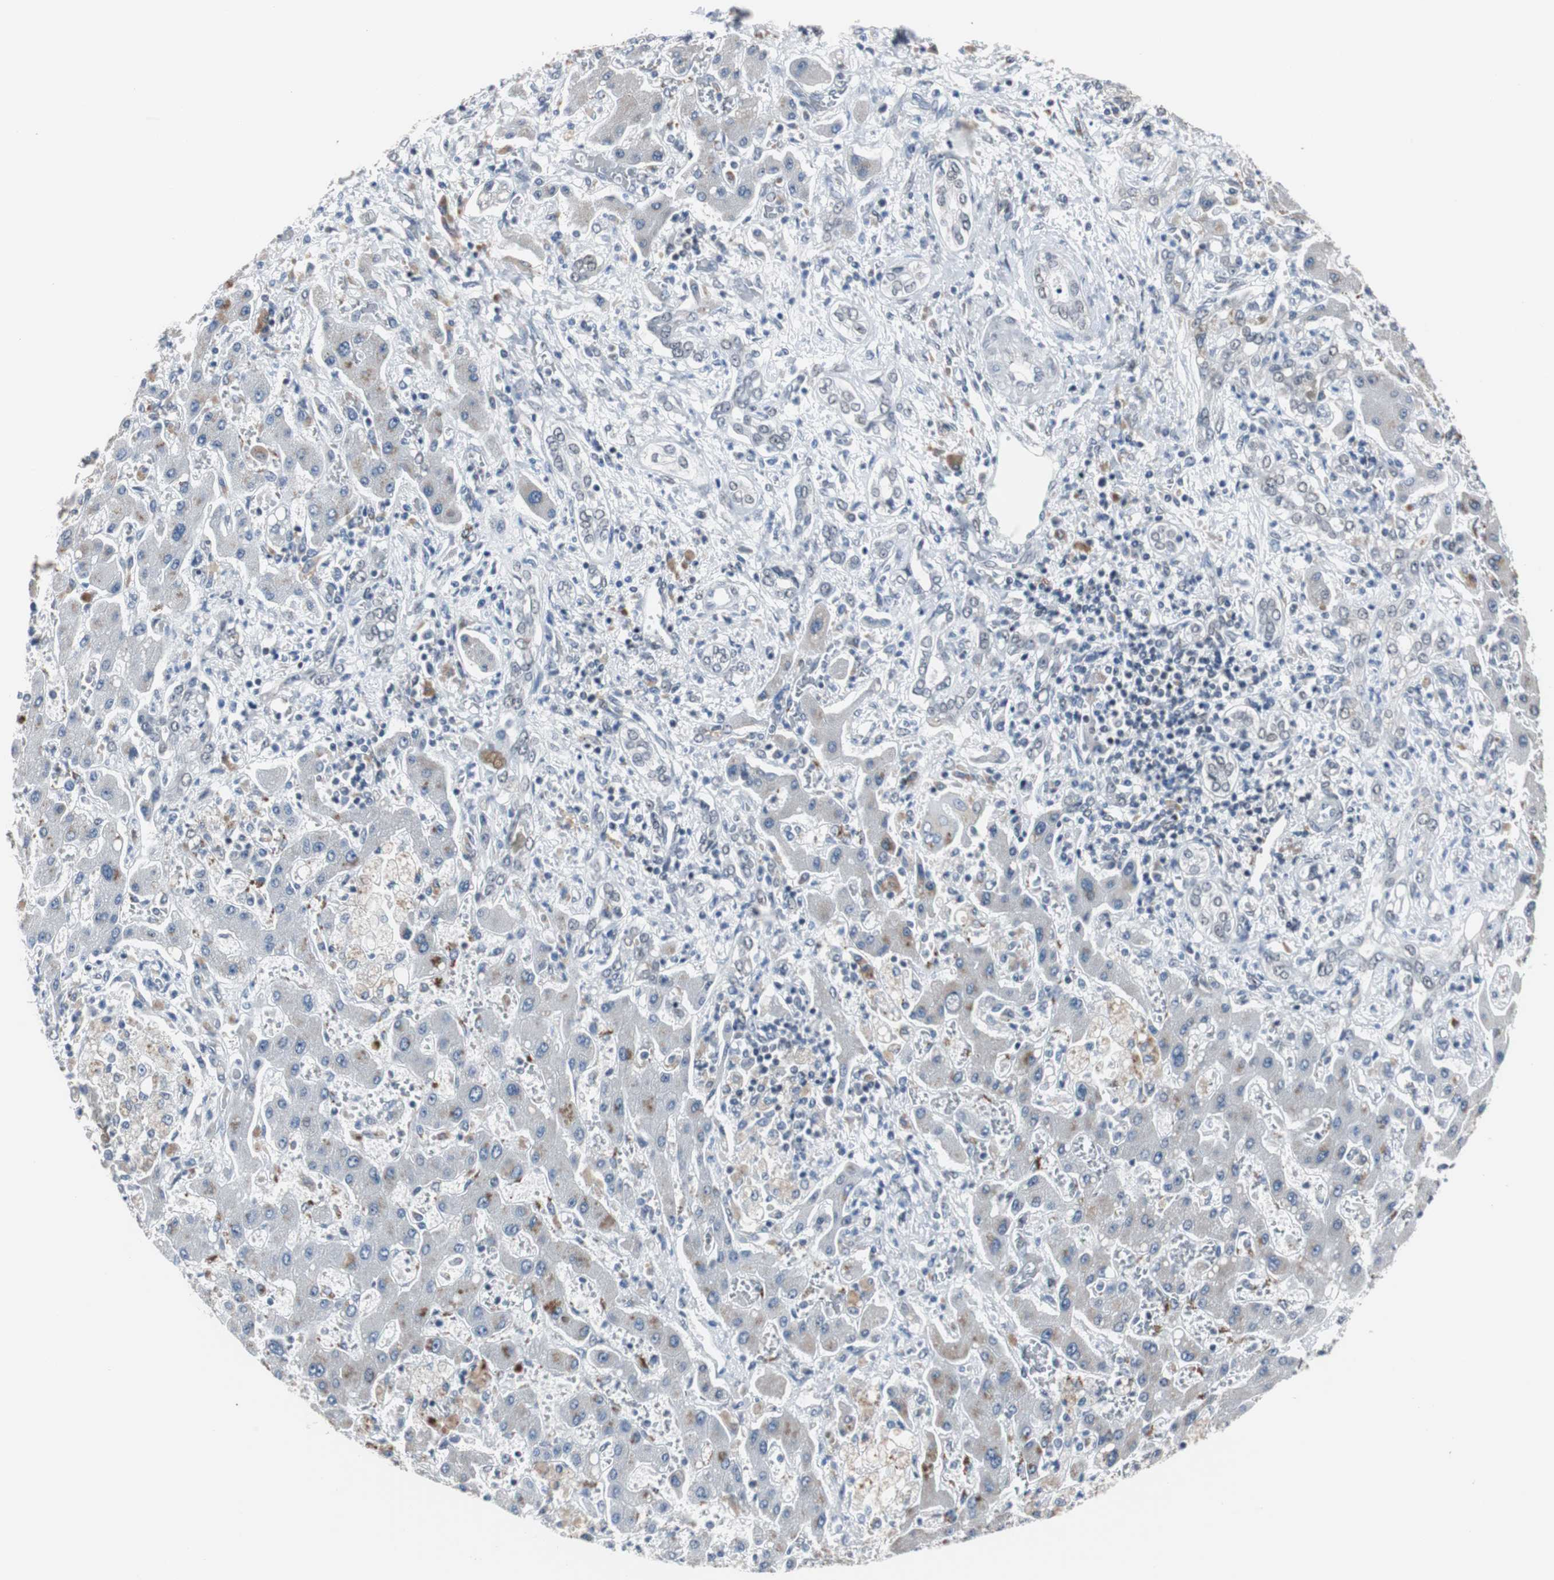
{"staining": {"intensity": "weak", "quantity": "<25%", "location": "cytoplasmic/membranous"}, "tissue": "liver cancer", "cell_type": "Tumor cells", "image_type": "cancer", "snomed": [{"axis": "morphology", "description": "Cholangiocarcinoma"}, {"axis": "topography", "description": "Liver"}], "caption": "DAB immunohistochemical staining of human cholangiocarcinoma (liver) displays no significant expression in tumor cells.", "gene": "ZHX2", "patient": {"sex": "male", "age": 50}}